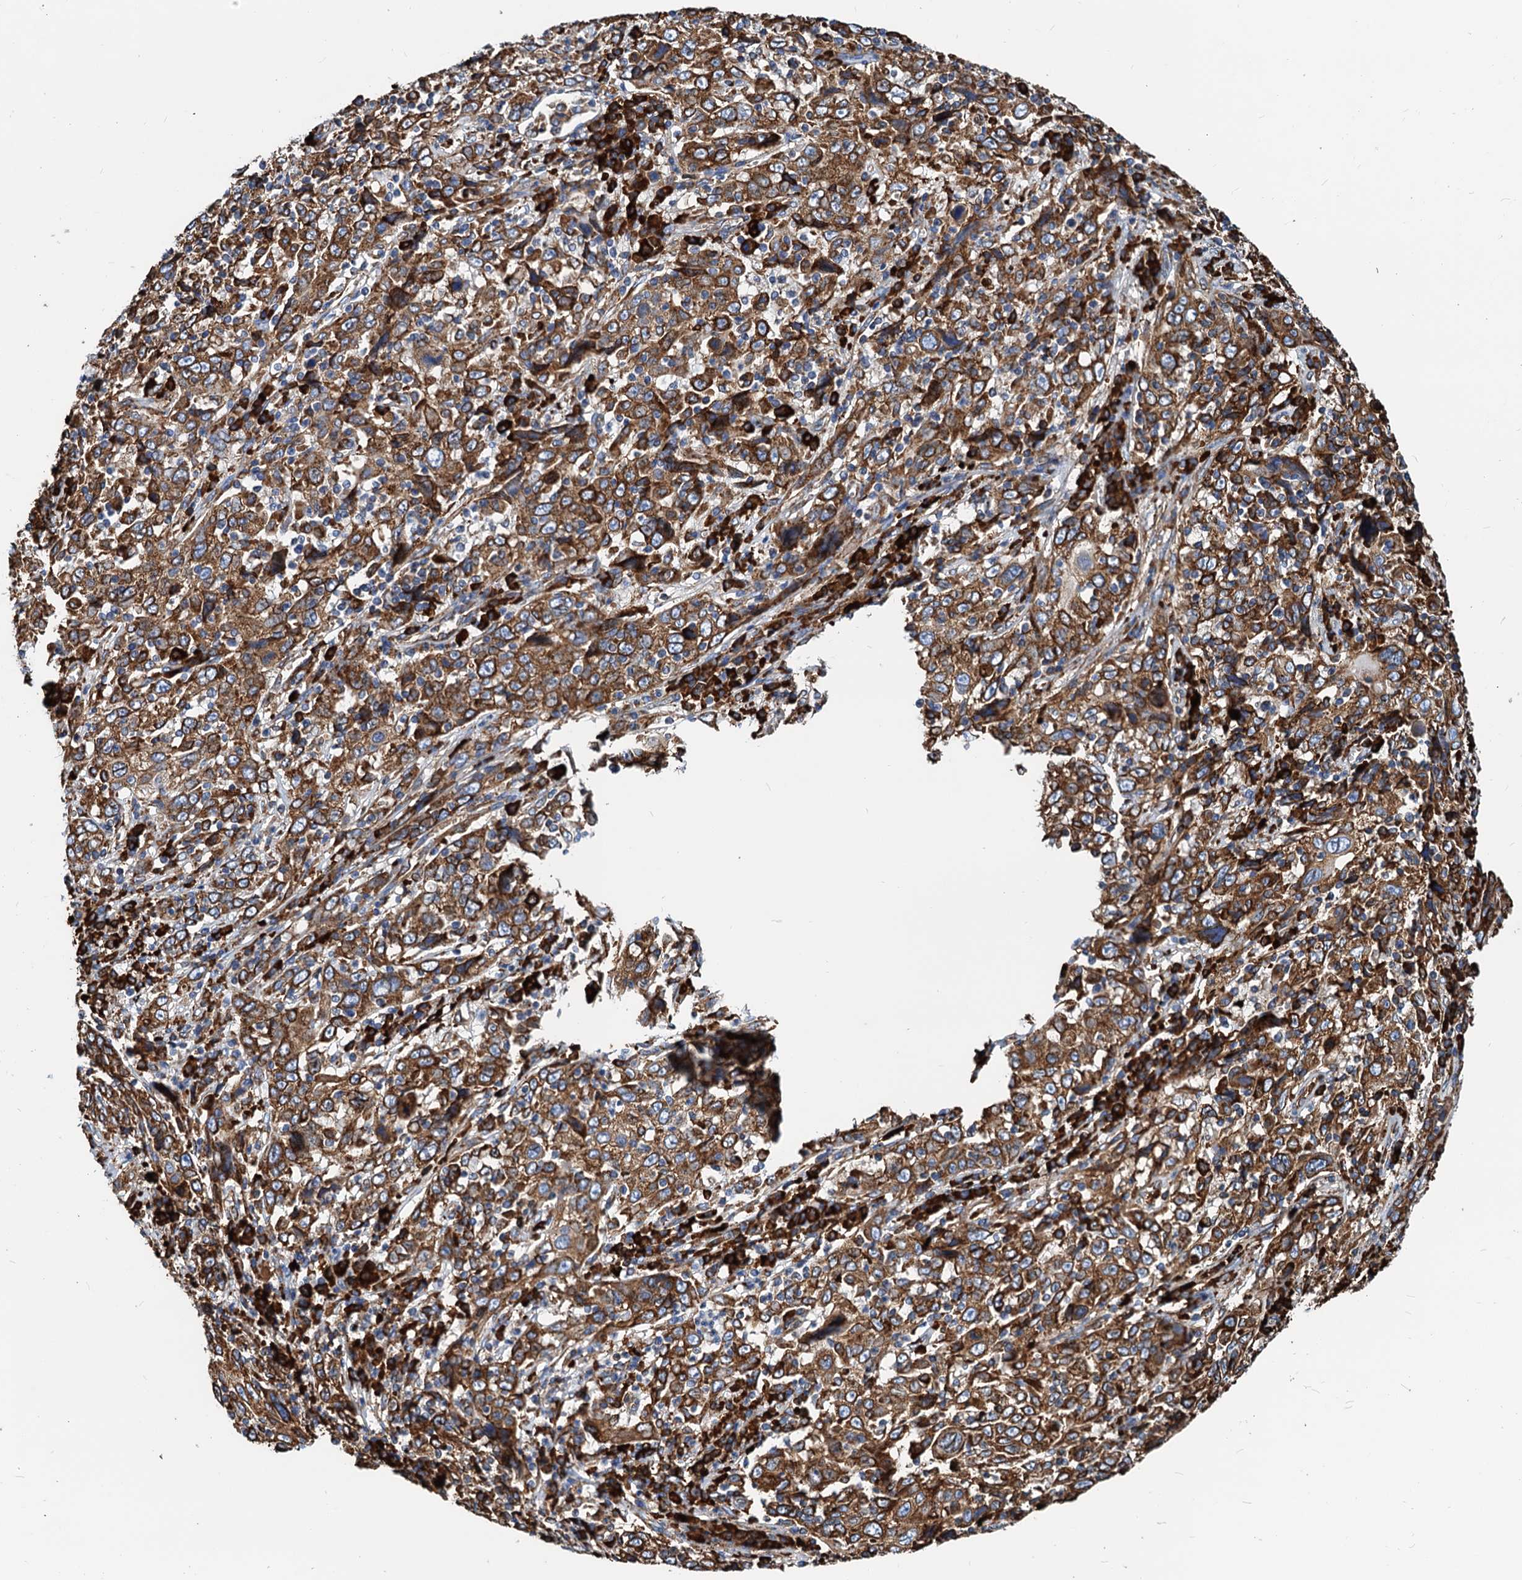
{"staining": {"intensity": "moderate", "quantity": ">75%", "location": "cytoplasmic/membranous"}, "tissue": "cervical cancer", "cell_type": "Tumor cells", "image_type": "cancer", "snomed": [{"axis": "morphology", "description": "Squamous cell carcinoma, NOS"}, {"axis": "topography", "description": "Cervix"}], "caption": "This photomicrograph exhibits immunohistochemistry staining of human squamous cell carcinoma (cervical), with medium moderate cytoplasmic/membranous expression in approximately >75% of tumor cells.", "gene": "HSPA5", "patient": {"sex": "female", "age": 46}}